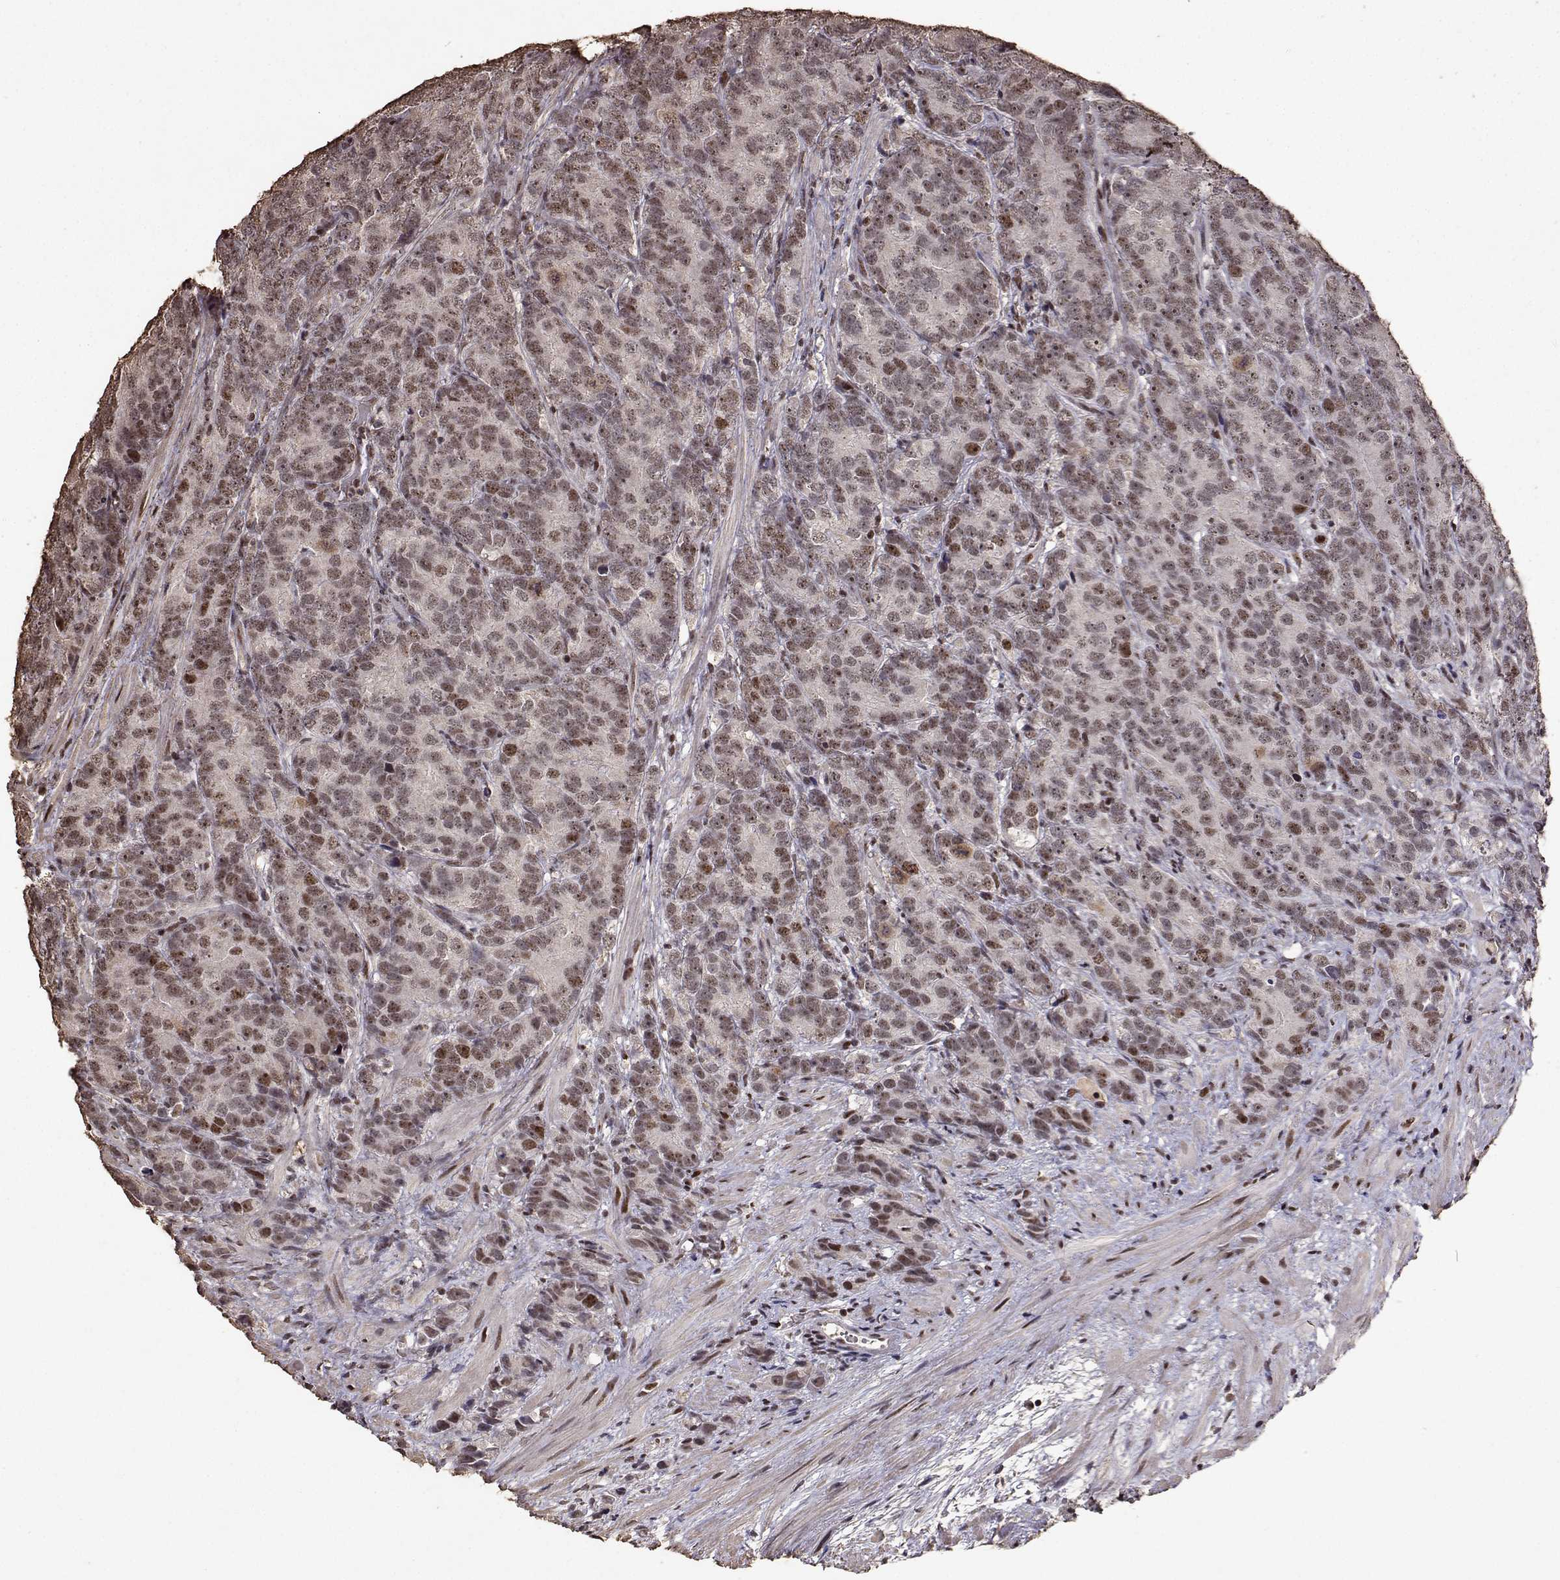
{"staining": {"intensity": "moderate", "quantity": "25%-75%", "location": "nuclear"}, "tissue": "prostate cancer", "cell_type": "Tumor cells", "image_type": "cancer", "snomed": [{"axis": "morphology", "description": "Adenocarcinoma, High grade"}, {"axis": "topography", "description": "Prostate"}], "caption": "Tumor cells reveal medium levels of moderate nuclear expression in about 25%-75% of cells in prostate cancer.", "gene": "TOE1", "patient": {"sex": "male", "age": 90}}